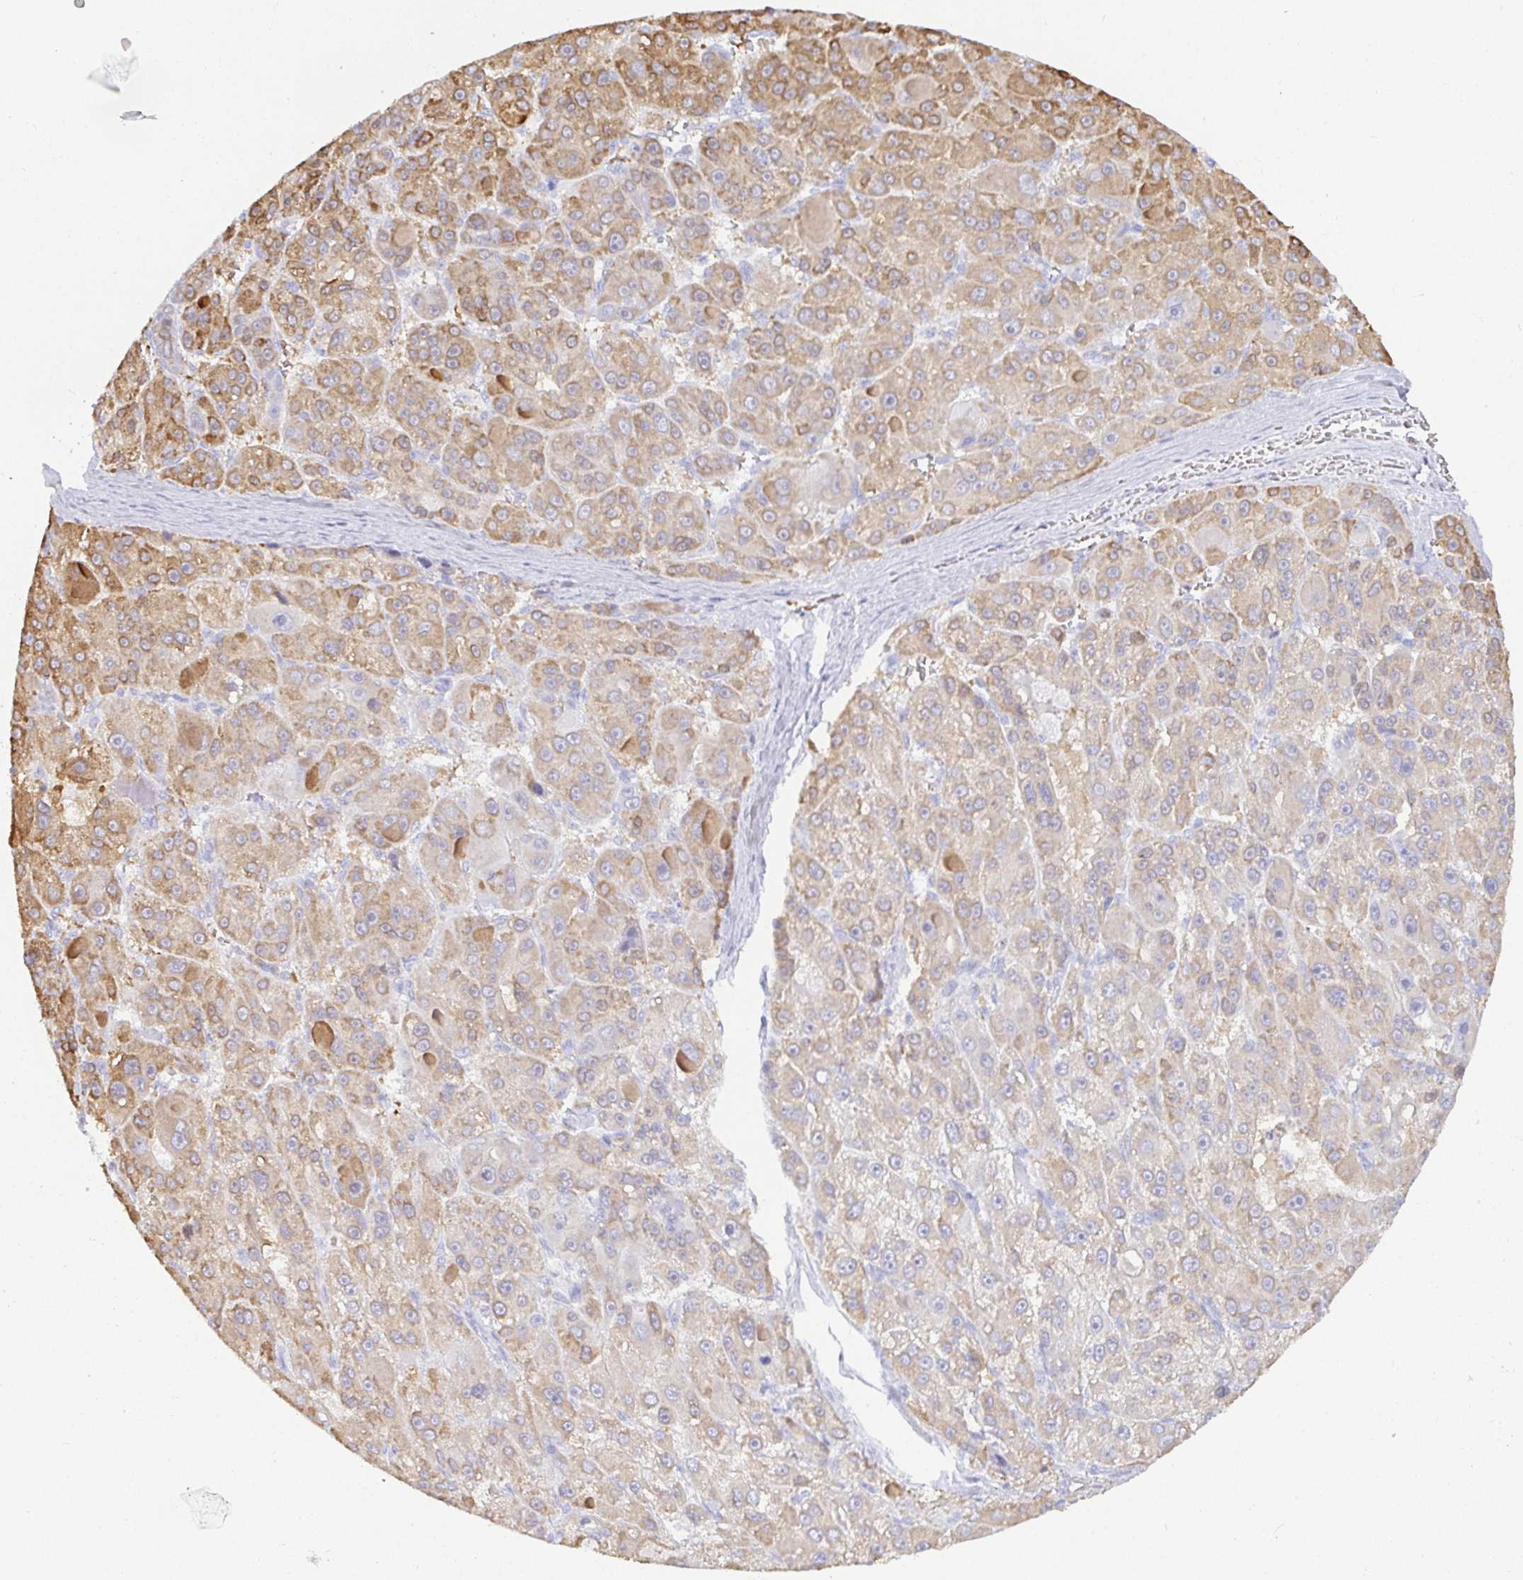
{"staining": {"intensity": "moderate", "quantity": "25%-75%", "location": "cytoplasmic/membranous"}, "tissue": "liver cancer", "cell_type": "Tumor cells", "image_type": "cancer", "snomed": [{"axis": "morphology", "description": "Carcinoma, Hepatocellular, NOS"}, {"axis": "topography", "description": "Liver"}], "caption": "DAB immunohistochemical staining of human liver cancer reveals moderate cytoplasmic/membranous protein expression in about 25%-75% of tumor cells. (Brightfield microscopy of DAB IHC at high magnification).", "gene": "TMEM241", "patient": {"sex": "male", "age": 76}}